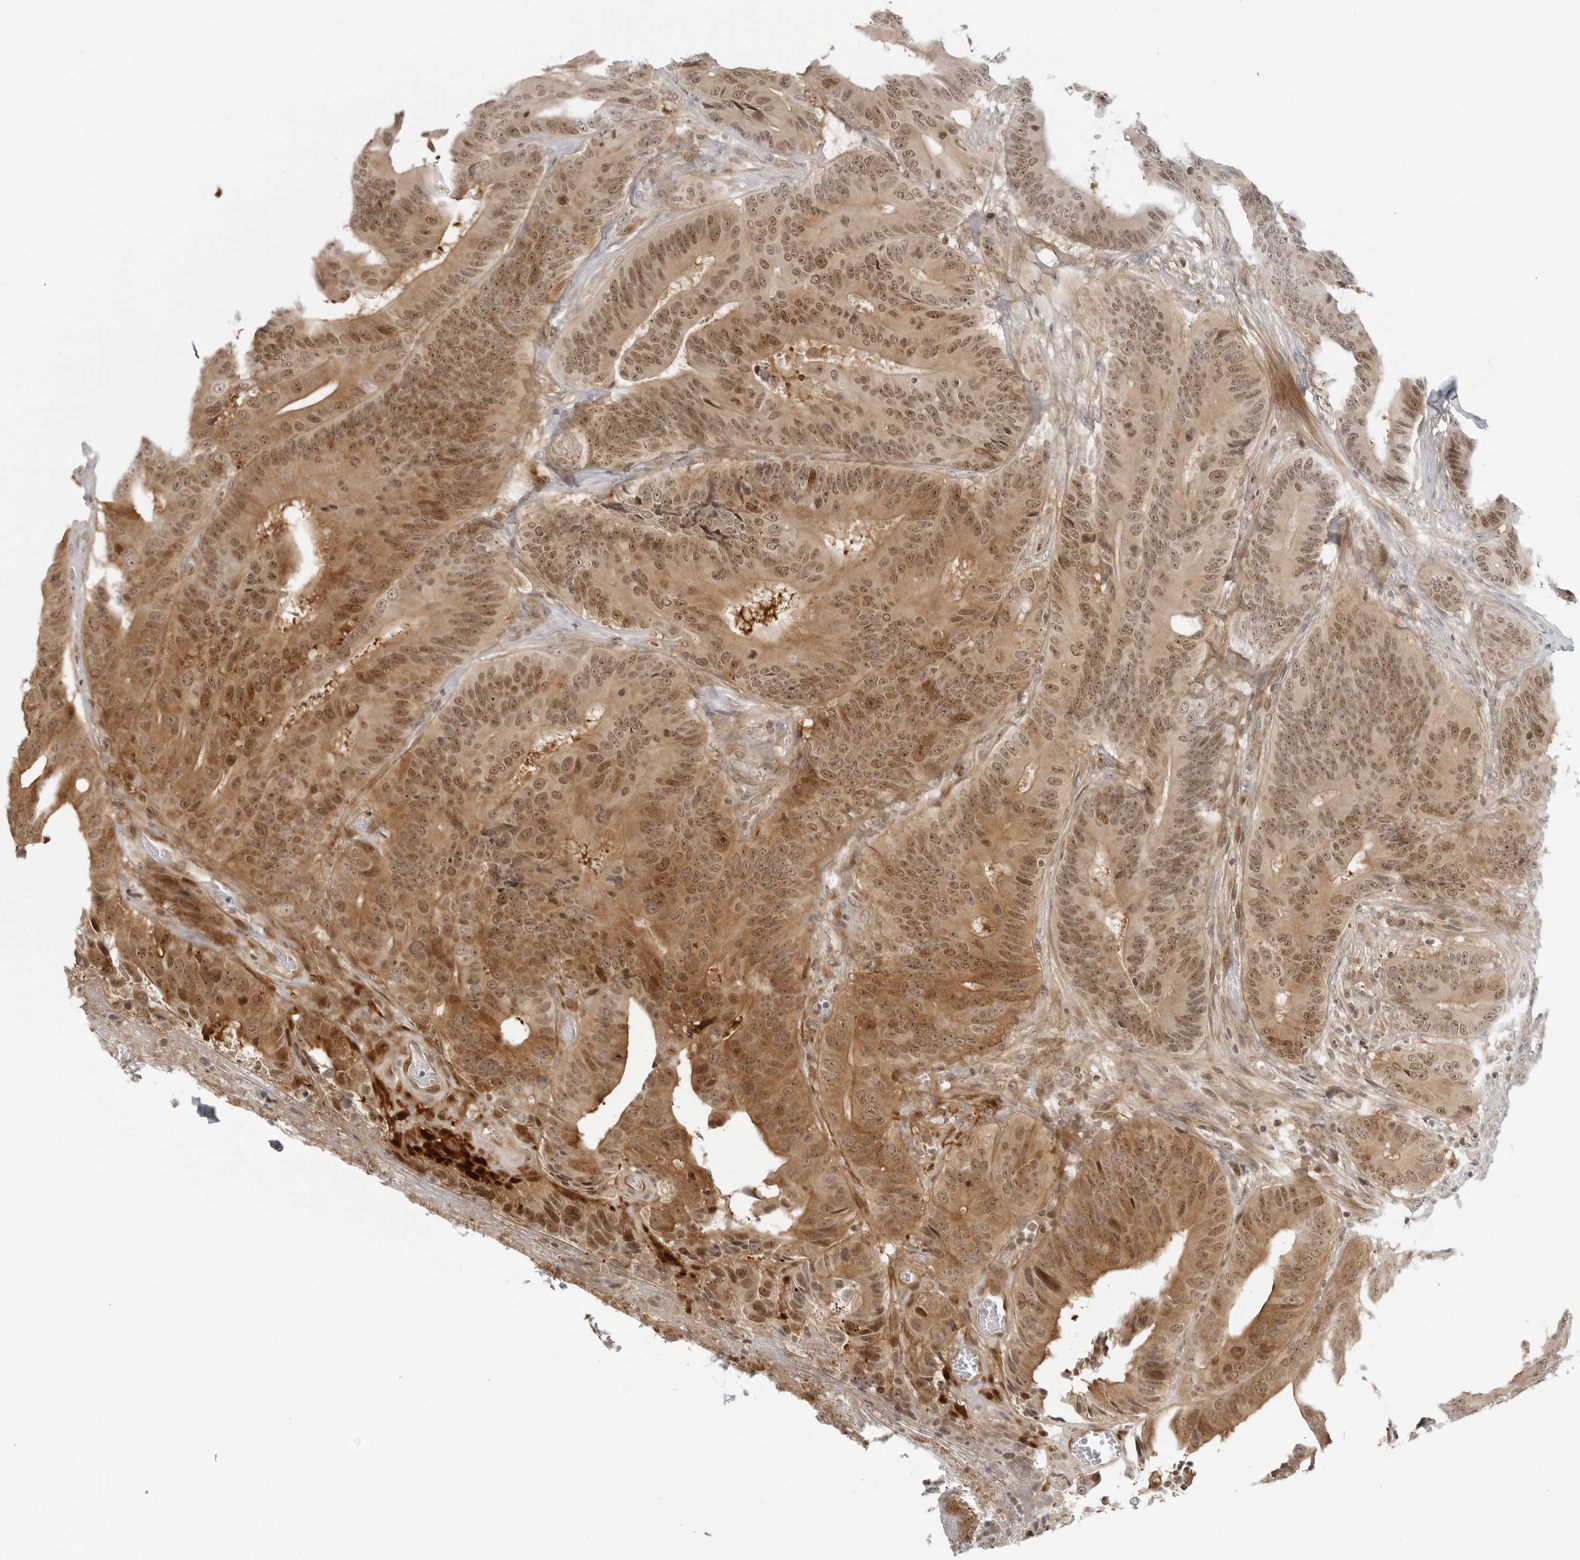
{"staining": {"intensity": "moderate", "quantity": ">75%", "location": "cytoplasmic/membranous,nuclear"}, "tissue": "colorectal cancer", "cell_type": "Tumor cells", "image_type": "cancer", "snomed": [{"axis": "morphology", "description": "Adenocarcinoma, NOS"}, {"axis": "topography", "description": "Colon"}], "caption": "Brown immunohistochemical staining in human colorectal cancer reveals moderate cytoplasmic/membranous and nuclear staining in about >75% of tumor cells. (DAB IHC with brightfield microscopy, high magnification).", "gene": "SUGCT", "patient": {"sex": "male", "age": 83}}